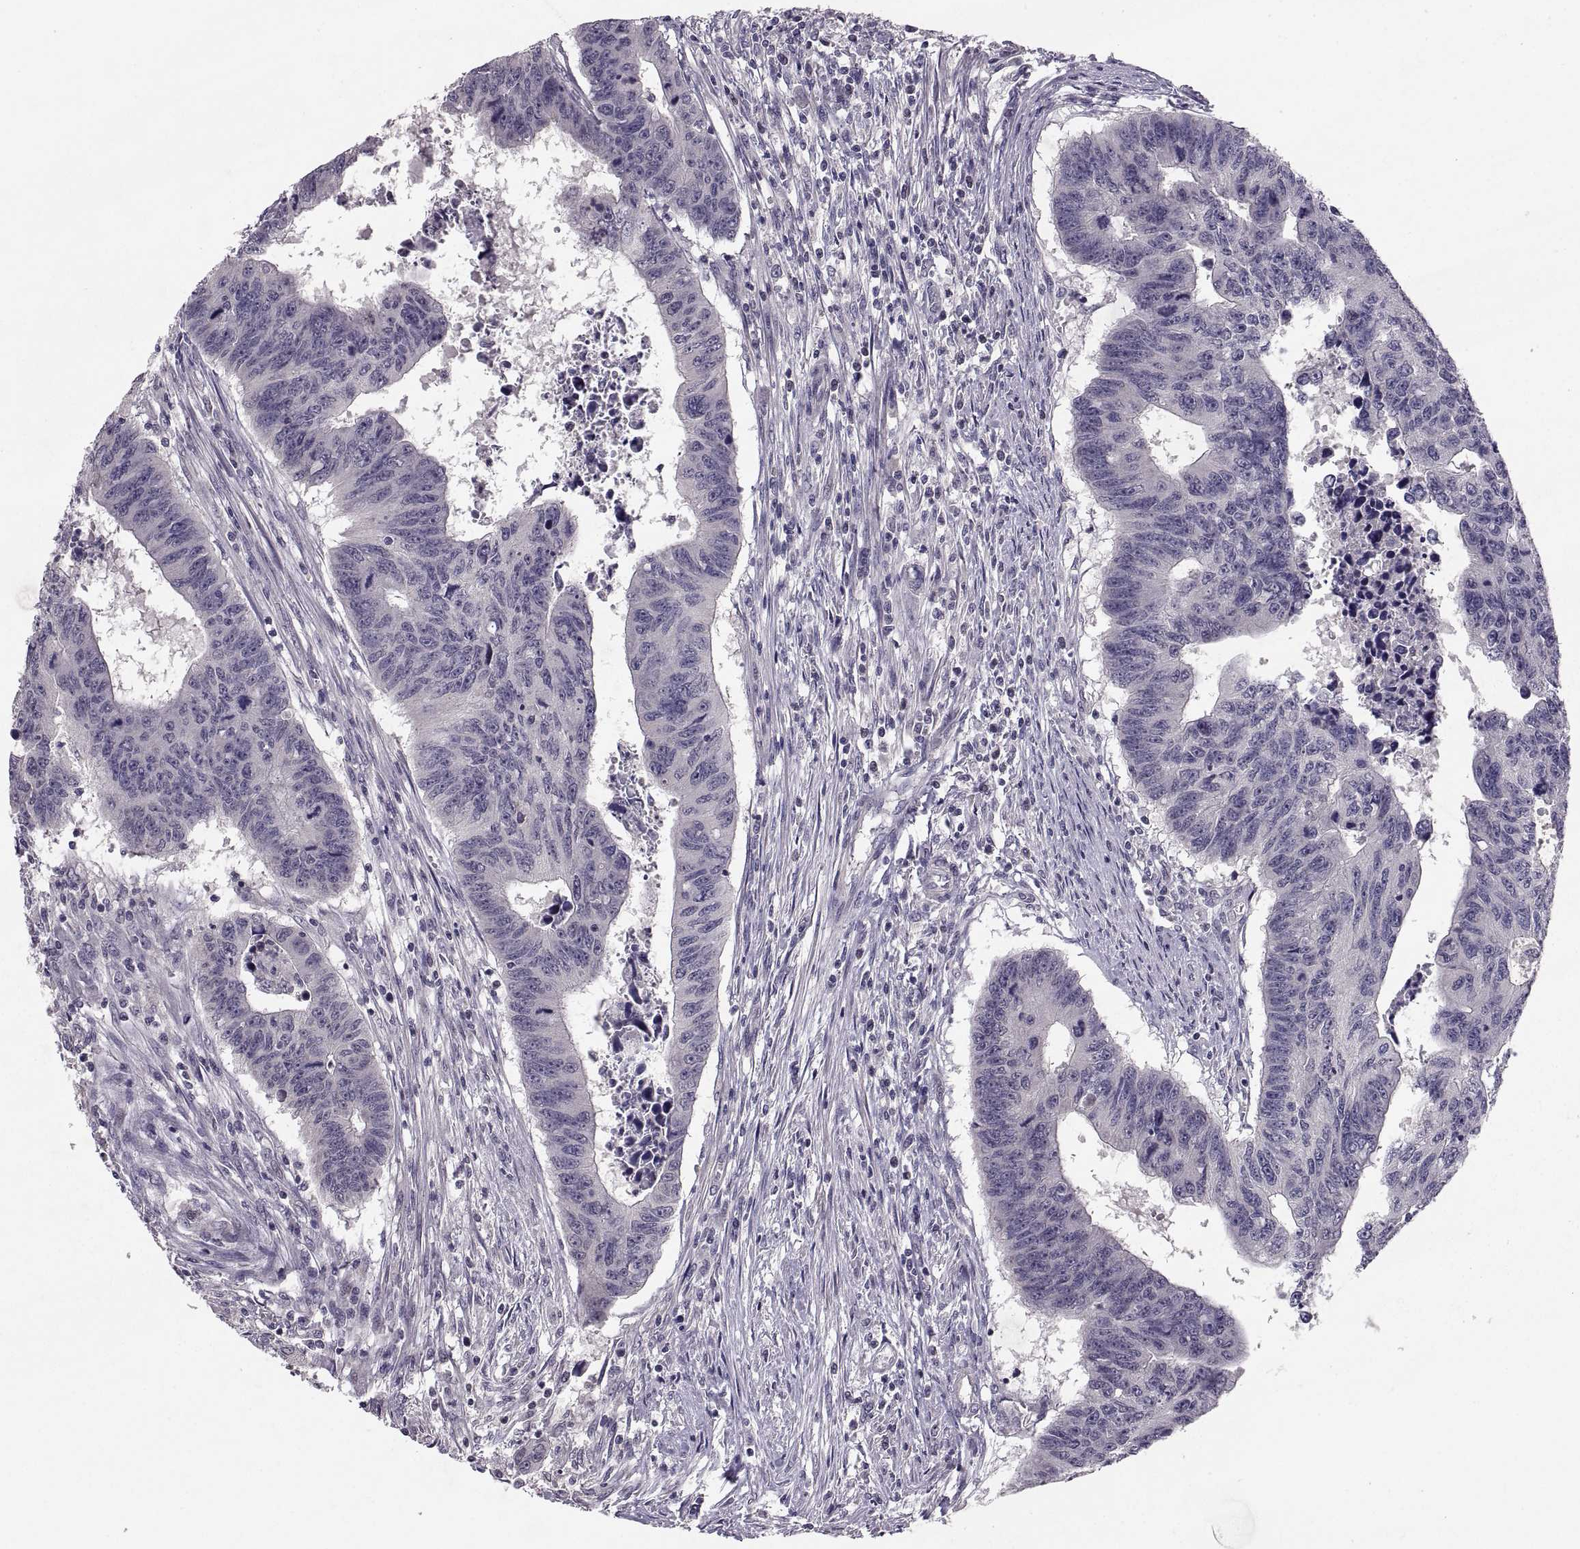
{"staining": {"intensity": "negative", "quantity": "none", "location": "none"}, "tissue": "colorectal cancer", "cell_type": "Tumor cells", "image_type": "cancer", "snomed": [{"axis": "morphology", "description": "Adenocarcinoma, NOS"}, {"axis": "topography", "description": "Rectum"}], "caption": "An immunohistochemistry histopathology image of adenocarcinoma (colorectal) is shown. There is no staining in tumor cells of adenocarcinoma (colorectal).", "gene": "PAX2", "patient": {"sex": "female", "age": 85}}